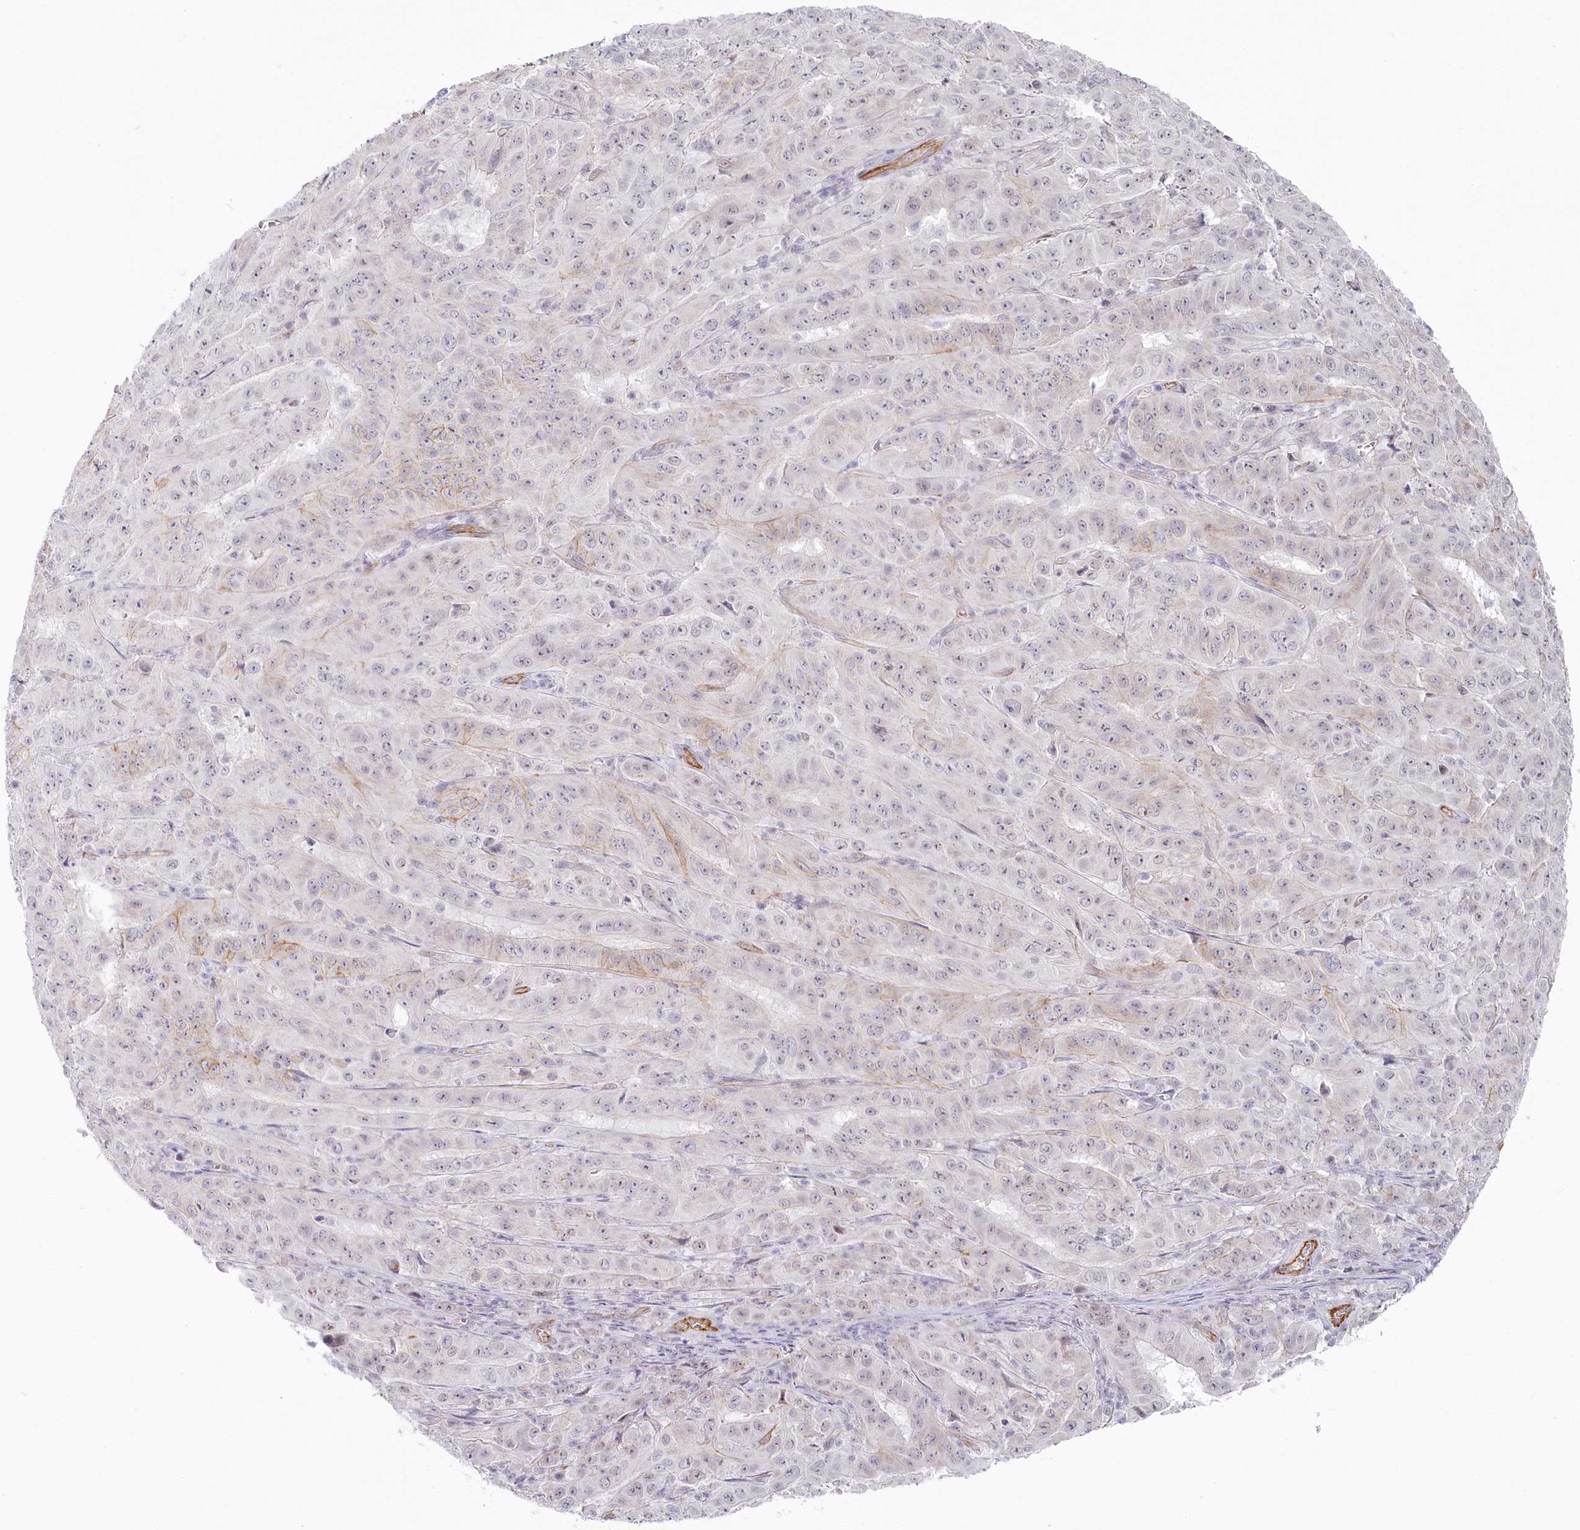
{"staining": {"intensity": "weak", "quantity": "<25%", "location": "nuclear"}, "tissue": "pancreatic cancer", "cell_type": "Tumor cells", "image_type": "cancer", "snomed": [{"axis": "morphology", "description": "Adenocarcinoma, NOS"}, {"axis": "topography", "description": "Pancreas"}], "caption": "Histopathology image shows no protein positivity in tumor cells of pancreatic adenocarcinoma tissue.", "gene": "ABHD8", "patient": {"sex": "male", "age": 63}}